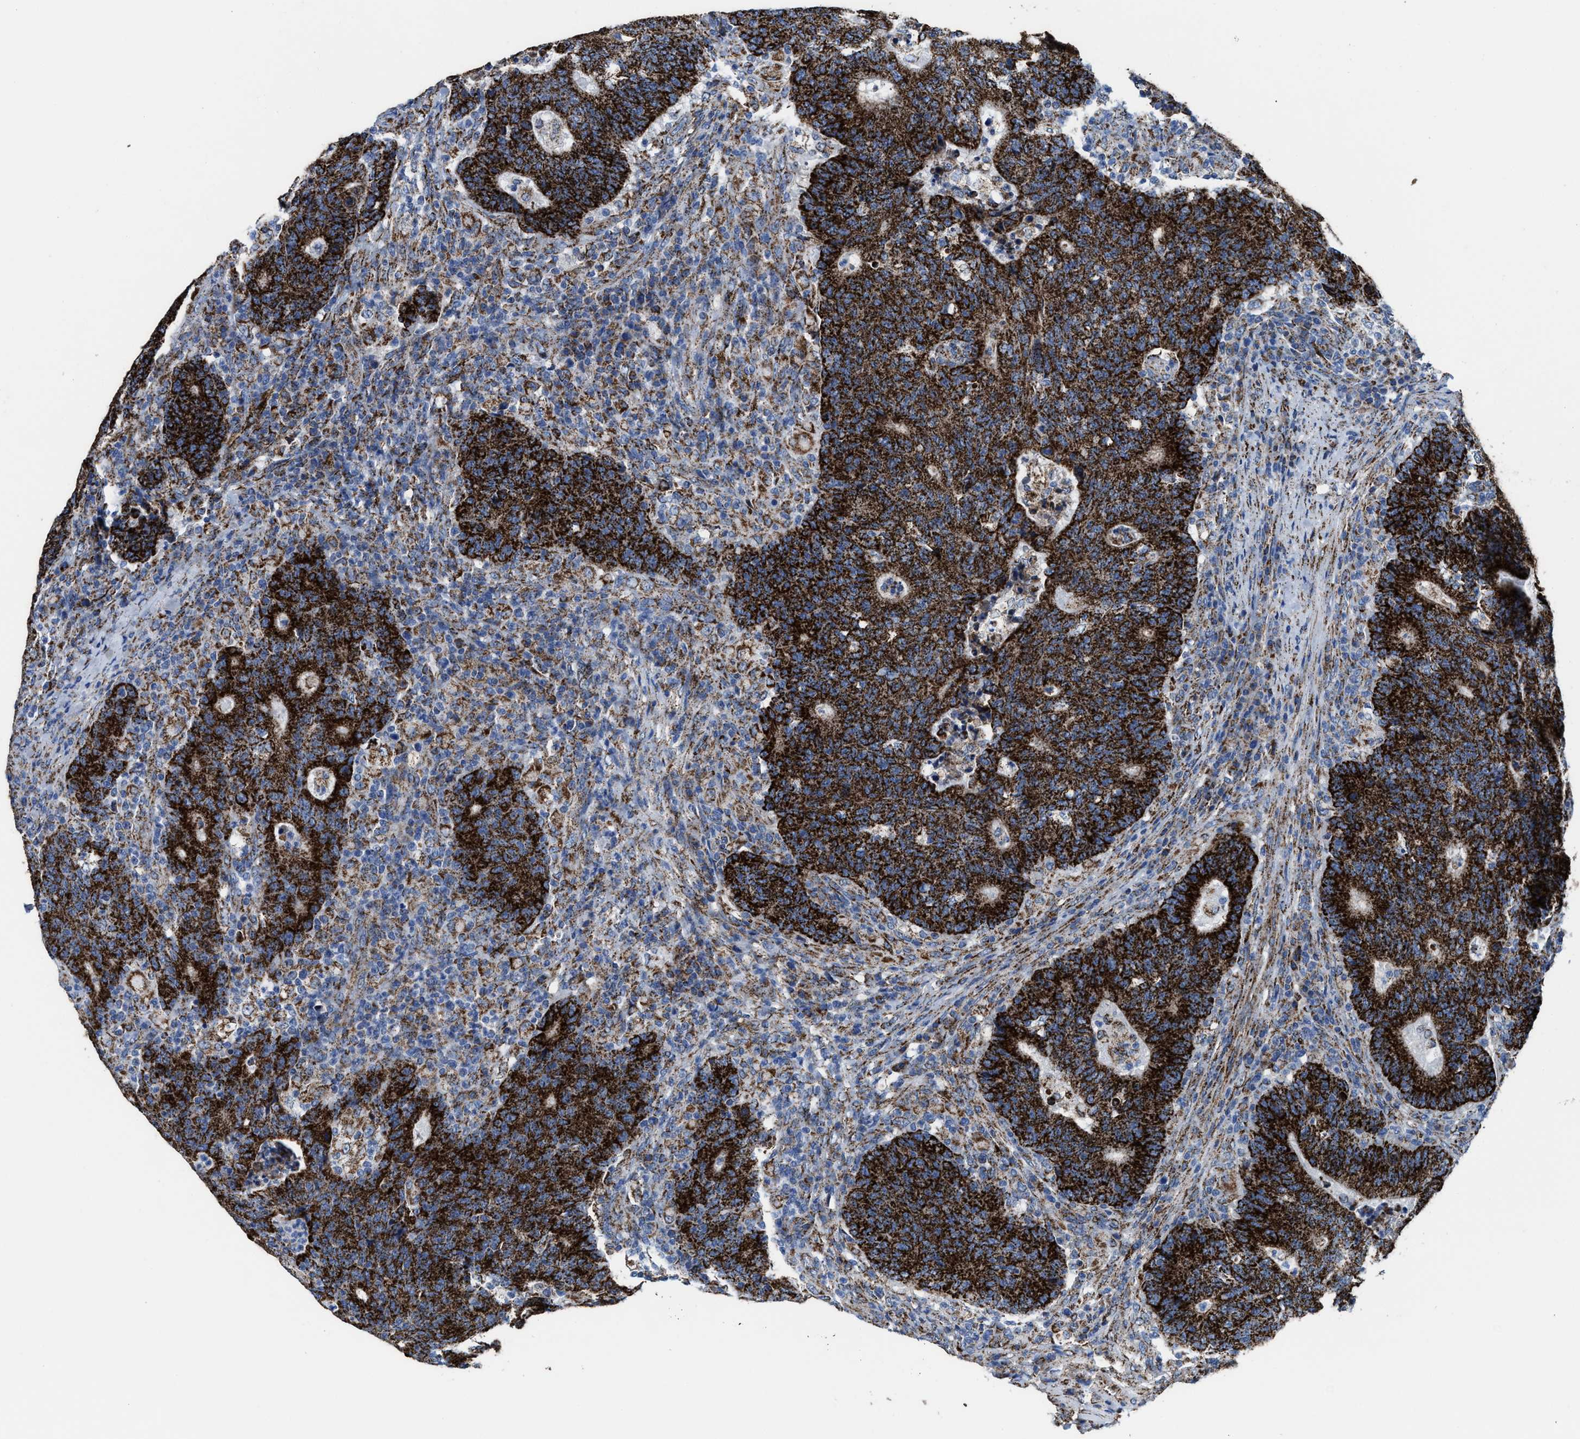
{"staining": {"intensity": "strong", "quantity": ">75%", "location": "cytoplasmic/membranous"}, "tissue": "colorectal cancer", "cell_type": "Tumor cells", "image_type": "cancer", "snomed": [{"axis": "morphology", "description": "Adenocarcinoma, NOS"}, {"axis": "topography", "description": "Colon"}], "caption": "Adenocarcinoma (colorectal) was stained to show a protein in brown. There is high levels of strong cytoplasmic/membranous positivity in about >75% of tumor cells.", "gene": "ALDH1B1", "patient": {"sex": "female", "age": 75}}